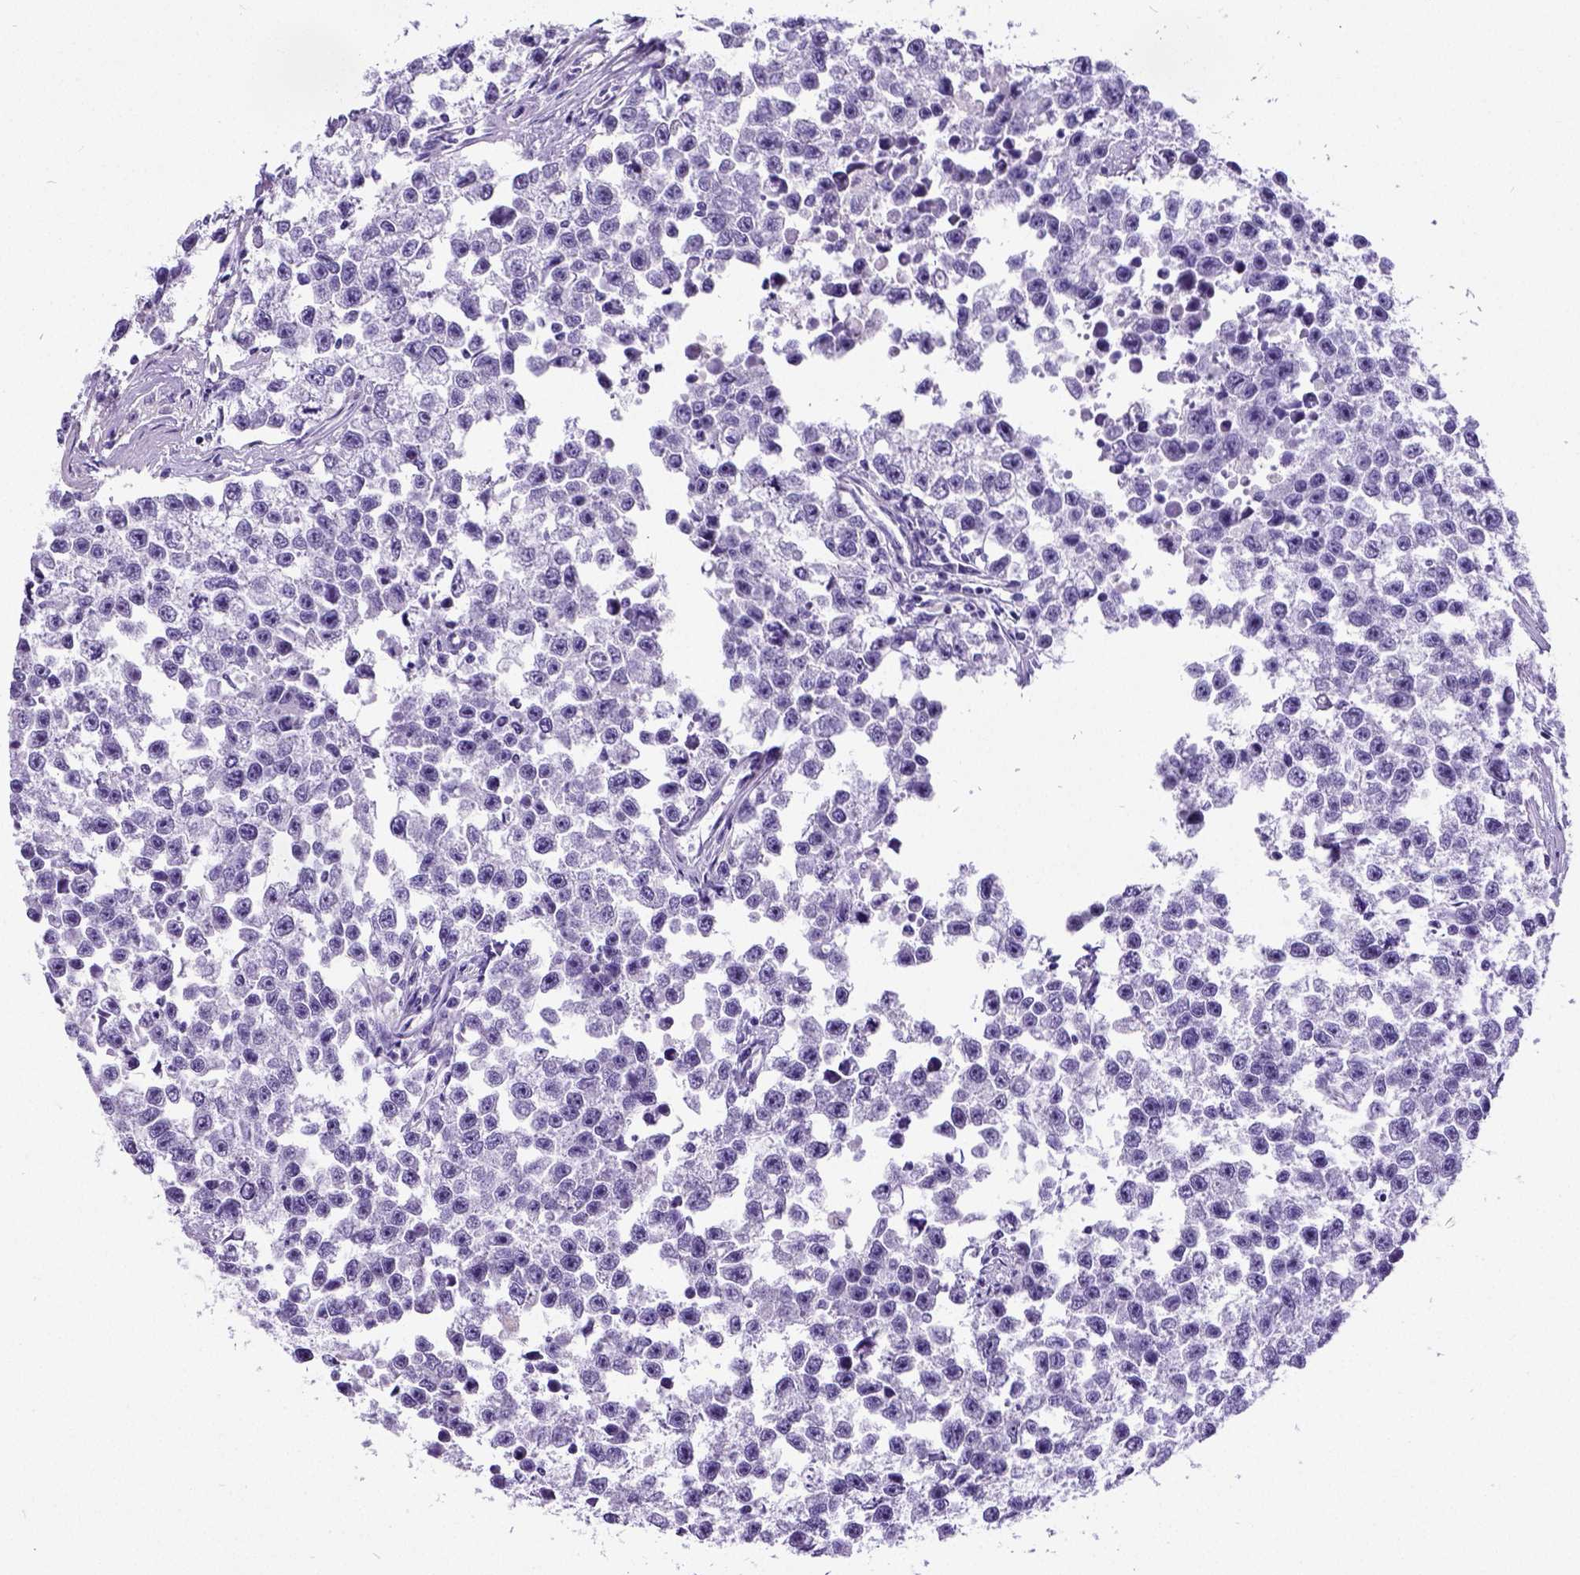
{"staining": {"intensity": "negative", "quantity": "none", "location": "none"}, "tissue": "testis cancer", "cell_type": "Tumor cells", "image_type": "cancer", "snomed": [{"axis": "morphology", "description": "Seminoma, NOS"}, {"axis": "topography", "description": "Testis"}], "caption": "This is a photomicrograph of immunohistochemistry (IHC) staining of testis cancer, which shows no staining in tumor cells.", "gene": "SATB2", "patient": {"sex": "male", "age": 26}}